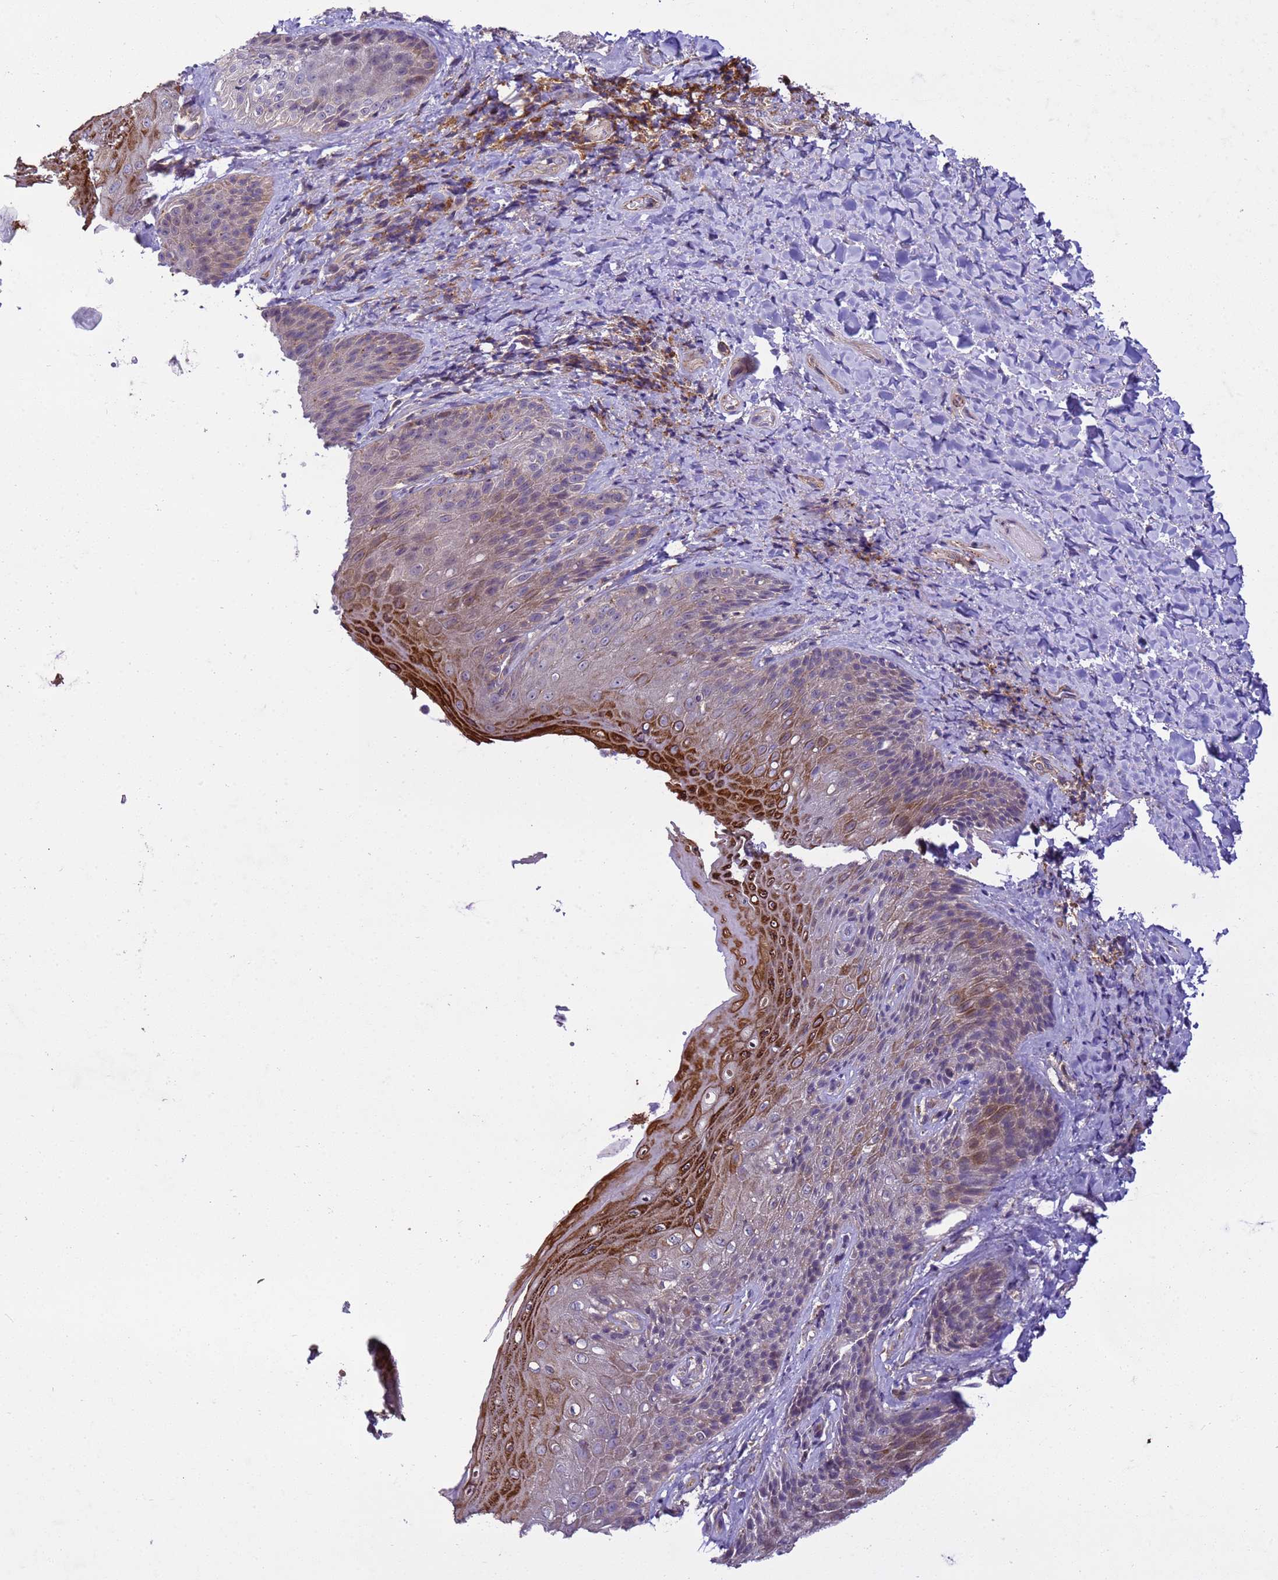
{"staining": {"intensity": "strong", "quantity": "<25%", "location": "cytoplasmic/membranous"}, "tissue": "skin", "cell_type": "Epidermal cells", "image_type": "normal", "snomed": [{"axis": "morphology", "description": "Normal tissue, NOS"}, {"axis": "topography", "description": "Anal"}], "caption": "The histopathology image displays a brown stain indicating the presence of a protein in the cytoplasmic/membranous of epidermal cells in skin. The staining was performed using DAB, with brown indicating positive protein expression. Nuclei are stained blue with hematoxylin.", "gene": "GEN1", "patient": {"sex": "female", "age": 89}}